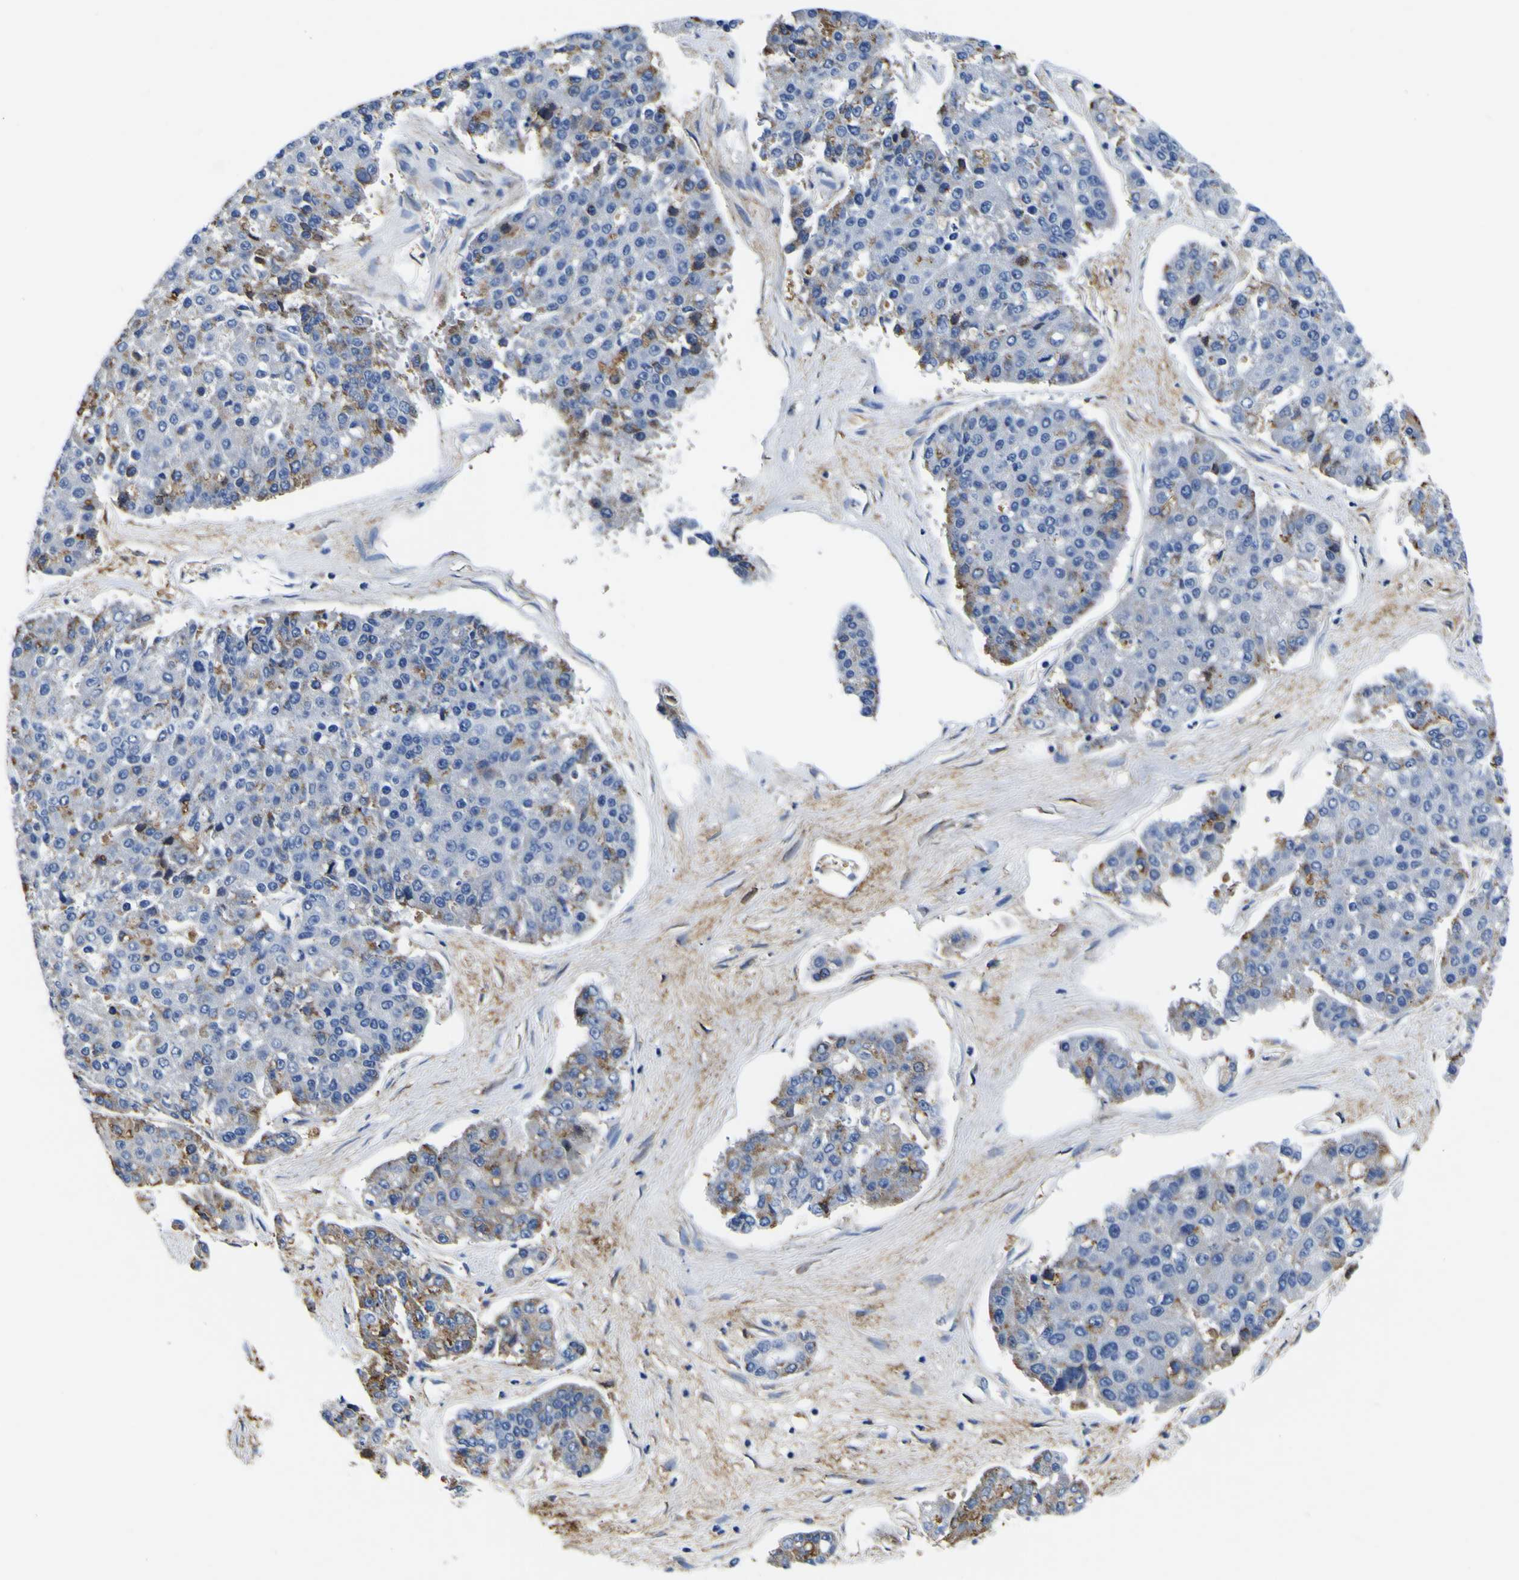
{"staining": {"intensity": "moderate", "quantity": "25%-75%", "location": "cytoplasmic/membranous"}, "tissue": "pancreatic cancer", "cell_type": "Tumor cells", "image_type": "cancer", "snomed": [{"axis": "morphology", "description": "Adenocarcinoma, NOS"}, {"axis": "topography", "description": "Pancreas"}], "caption": "Brown immunohistochemical staining in human pancreatic adenocarcinoma demonstrates moderate cytoplasmic/membranous positivity in approximately 25%-75% of tumor cells.", "gene": "PXDN", "patient": {"sex": "male", "age": 50}}